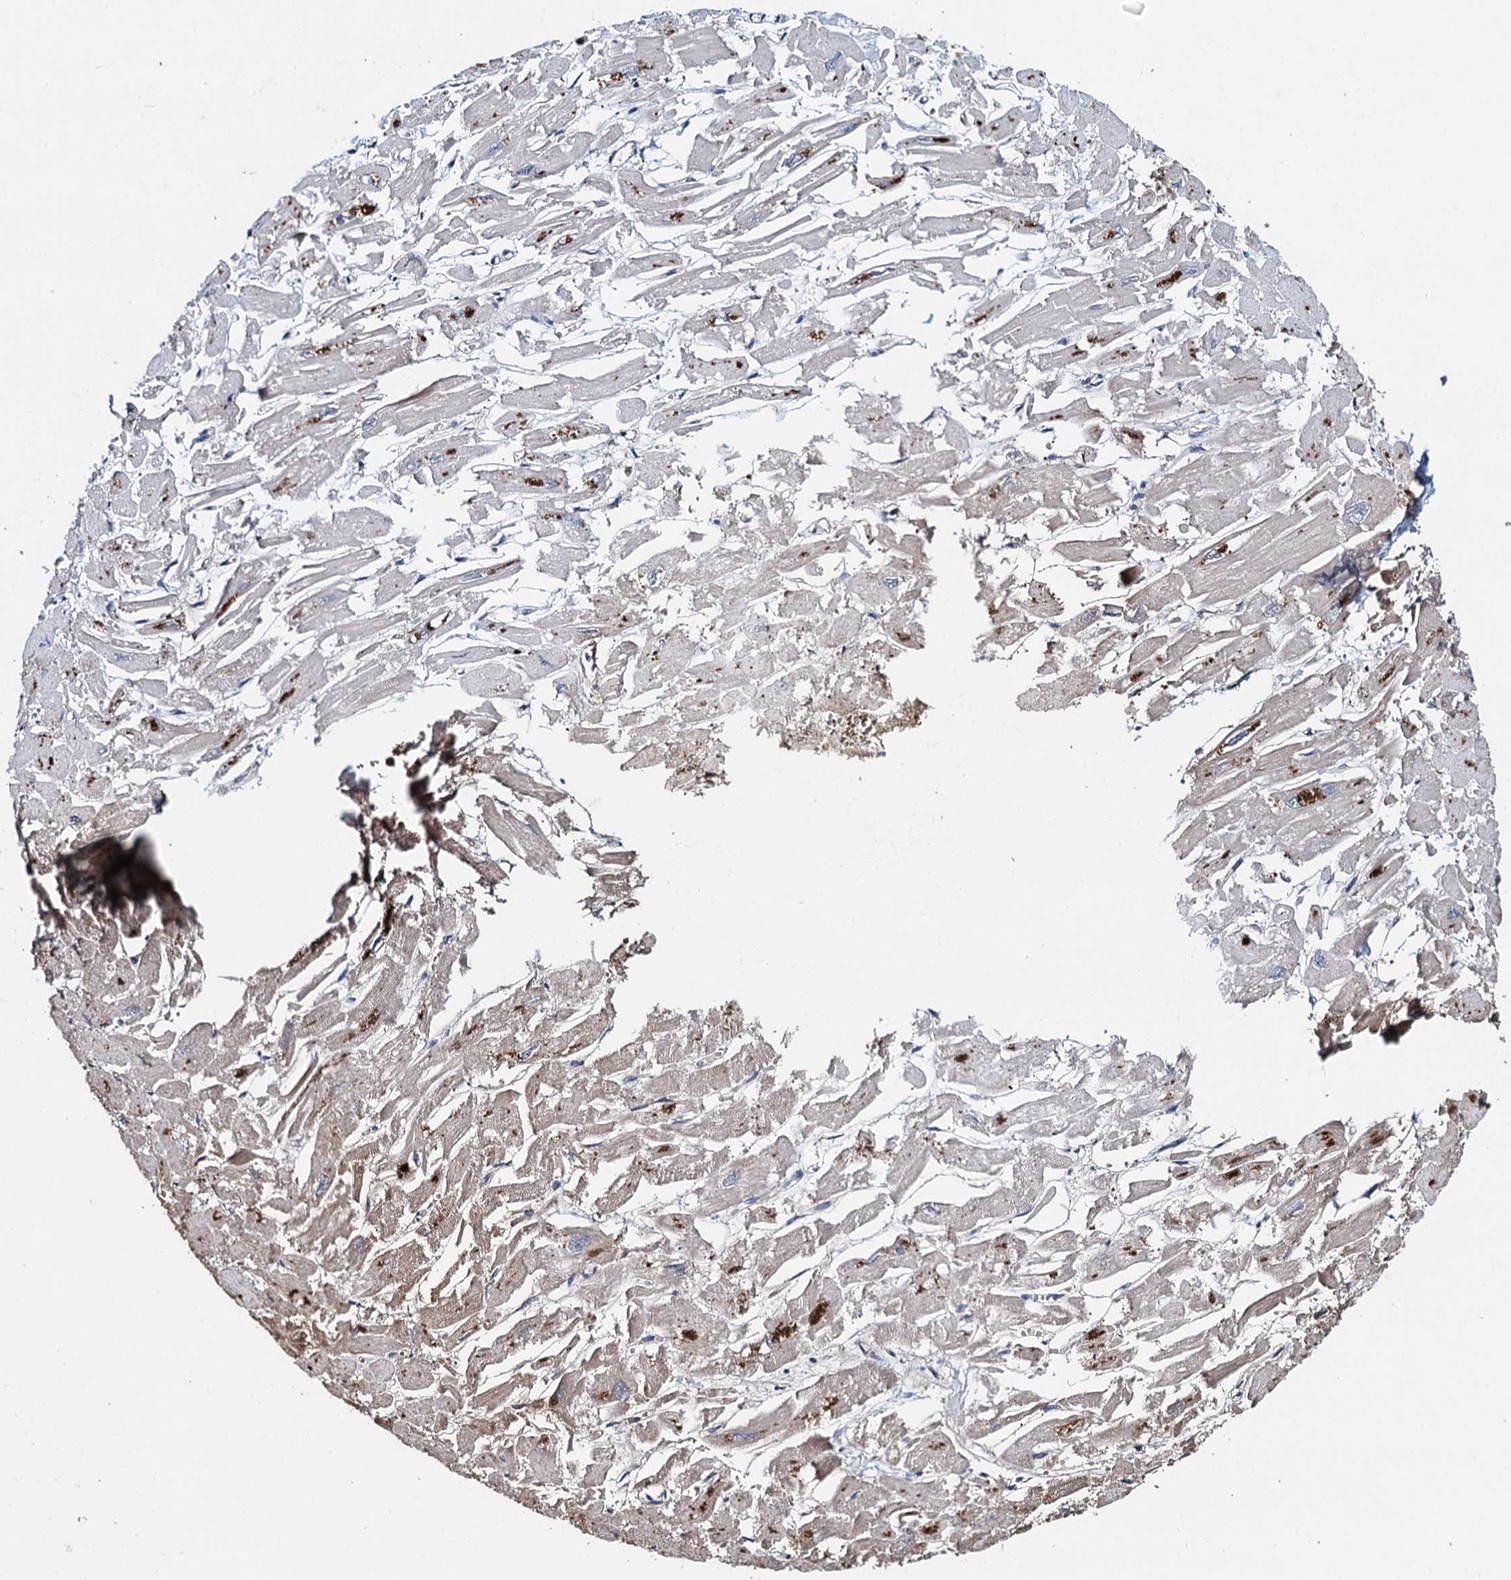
{"staining": {"intensity": "weak", "quantity": "25%-75%", "location": "cytoplasmic/membranous"}, "tissue": "heart muscle", "cell_type": "Cardiomyocytes", "image_type": "normal", "snomed": [{"axis": "morphology", "description": "Normal tissue, NOS"}, {"axis": "topography", "description": "Heart"}], "caption": "Brown immunohistochemical staining in benign heart muscle demonstrates weak cytoplasmic/membranous positivity in approximately 25%-75% of cardiomyocytes. The staining was performed using DAB, with brown indicating positive protein expression. Nuclei are stained blue with hematoxylin.", "gene": "SNAP29", "patient": {"sex": "male", "age": 54}}